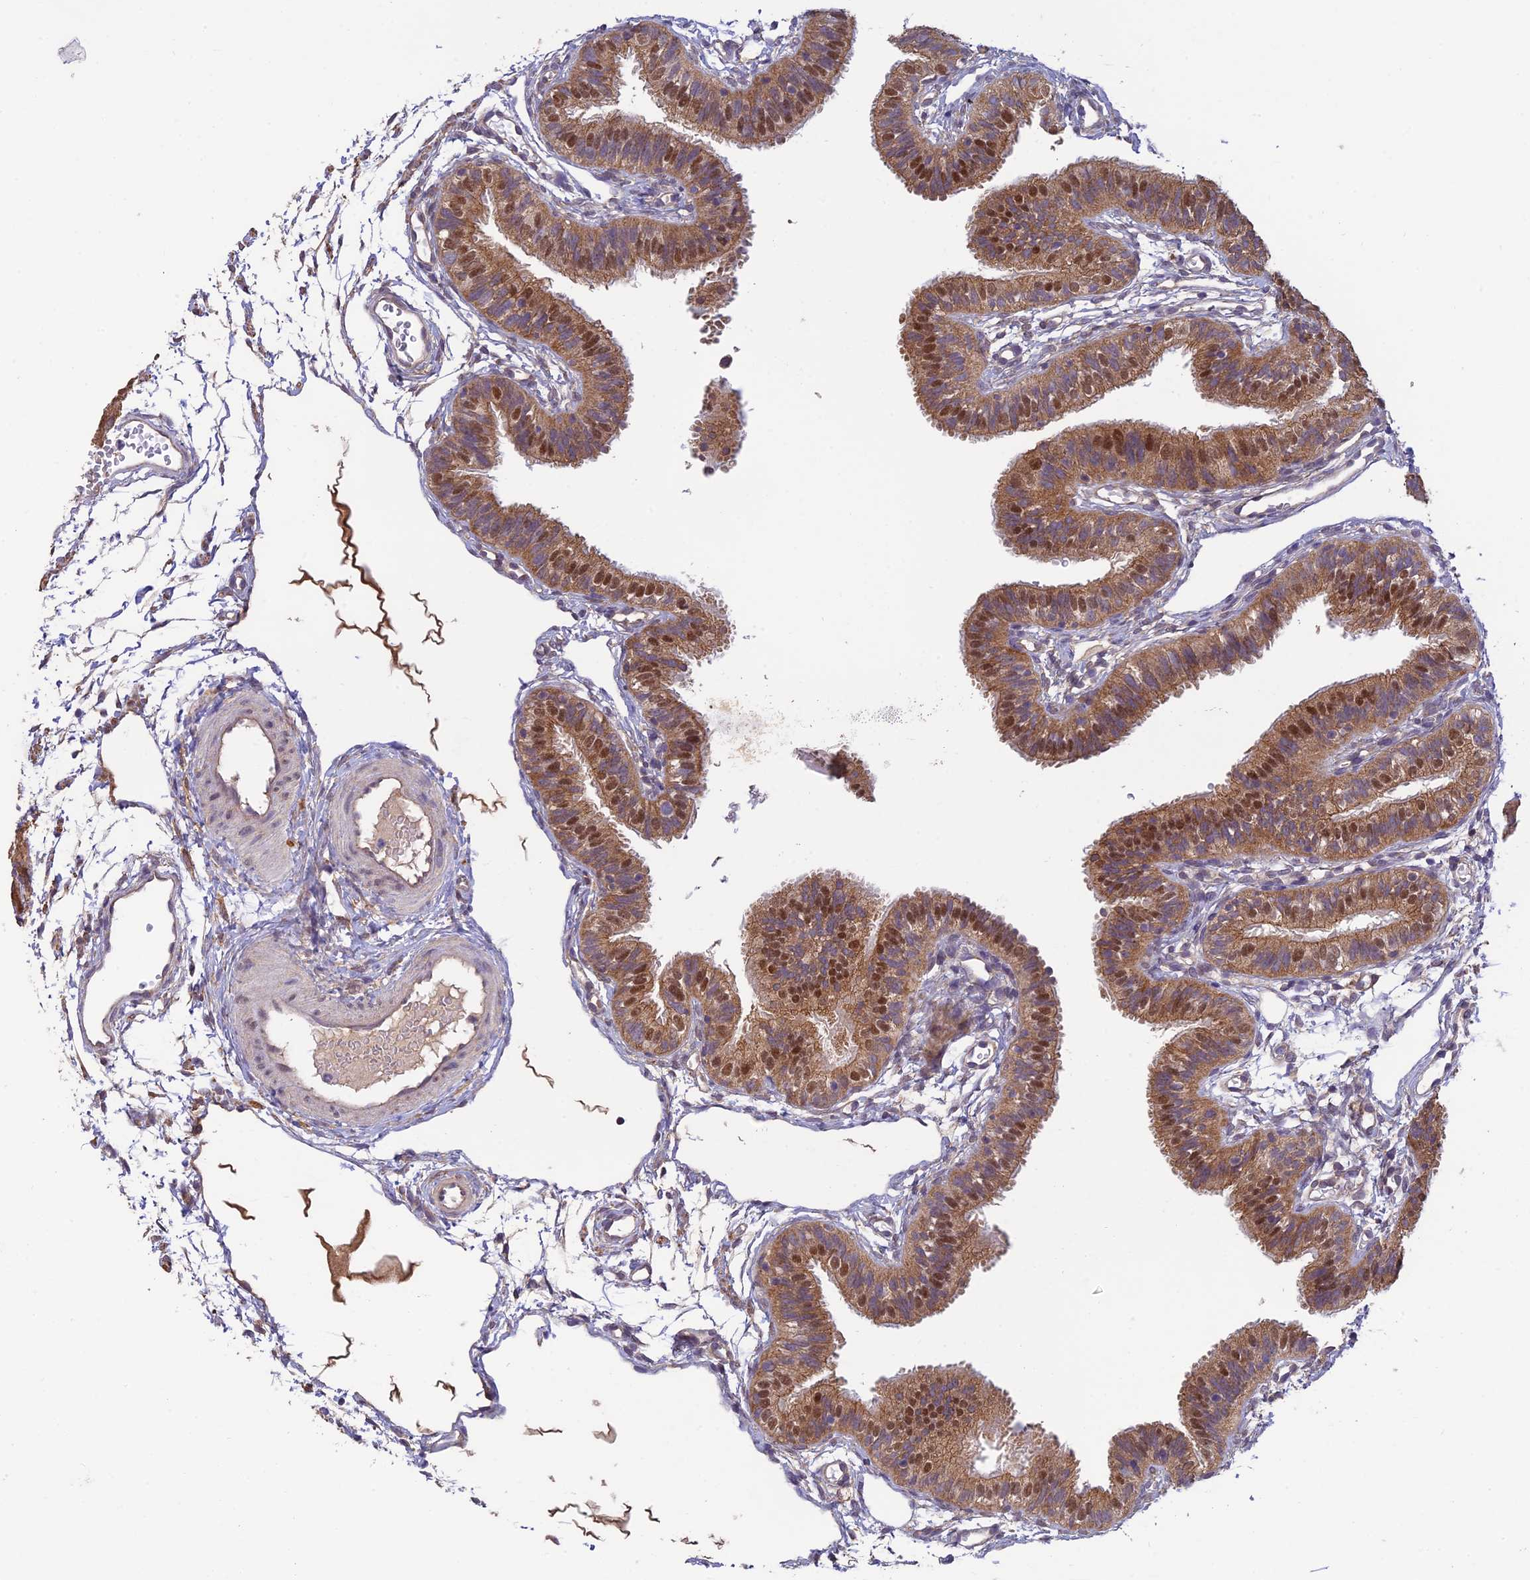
{"staining": {"intensity": "moderate", "quantity": ">75%", "location": "cytoplasmic/membranous,nuclear"}, "tissue": "fallopian tube", "cell_type": "Glandular cells", "image_type": "normal", "snomed": [{"axis": "morphology", "description": "Normal tissue, NOS"}, {"axis": "topography", "description": "Fallopian tube"}], "caption": "Fallopian tube stained with DAB (3,3'-diaminobenzidine) IHC reveals medium levels of moderate cytoplasmic/membranous,nuclear staining in approximately >75% of glandular cells. Nuclei are stained in blue.", "gene": "MRNIP", "patient": {"sex": "female", "age": 35}}